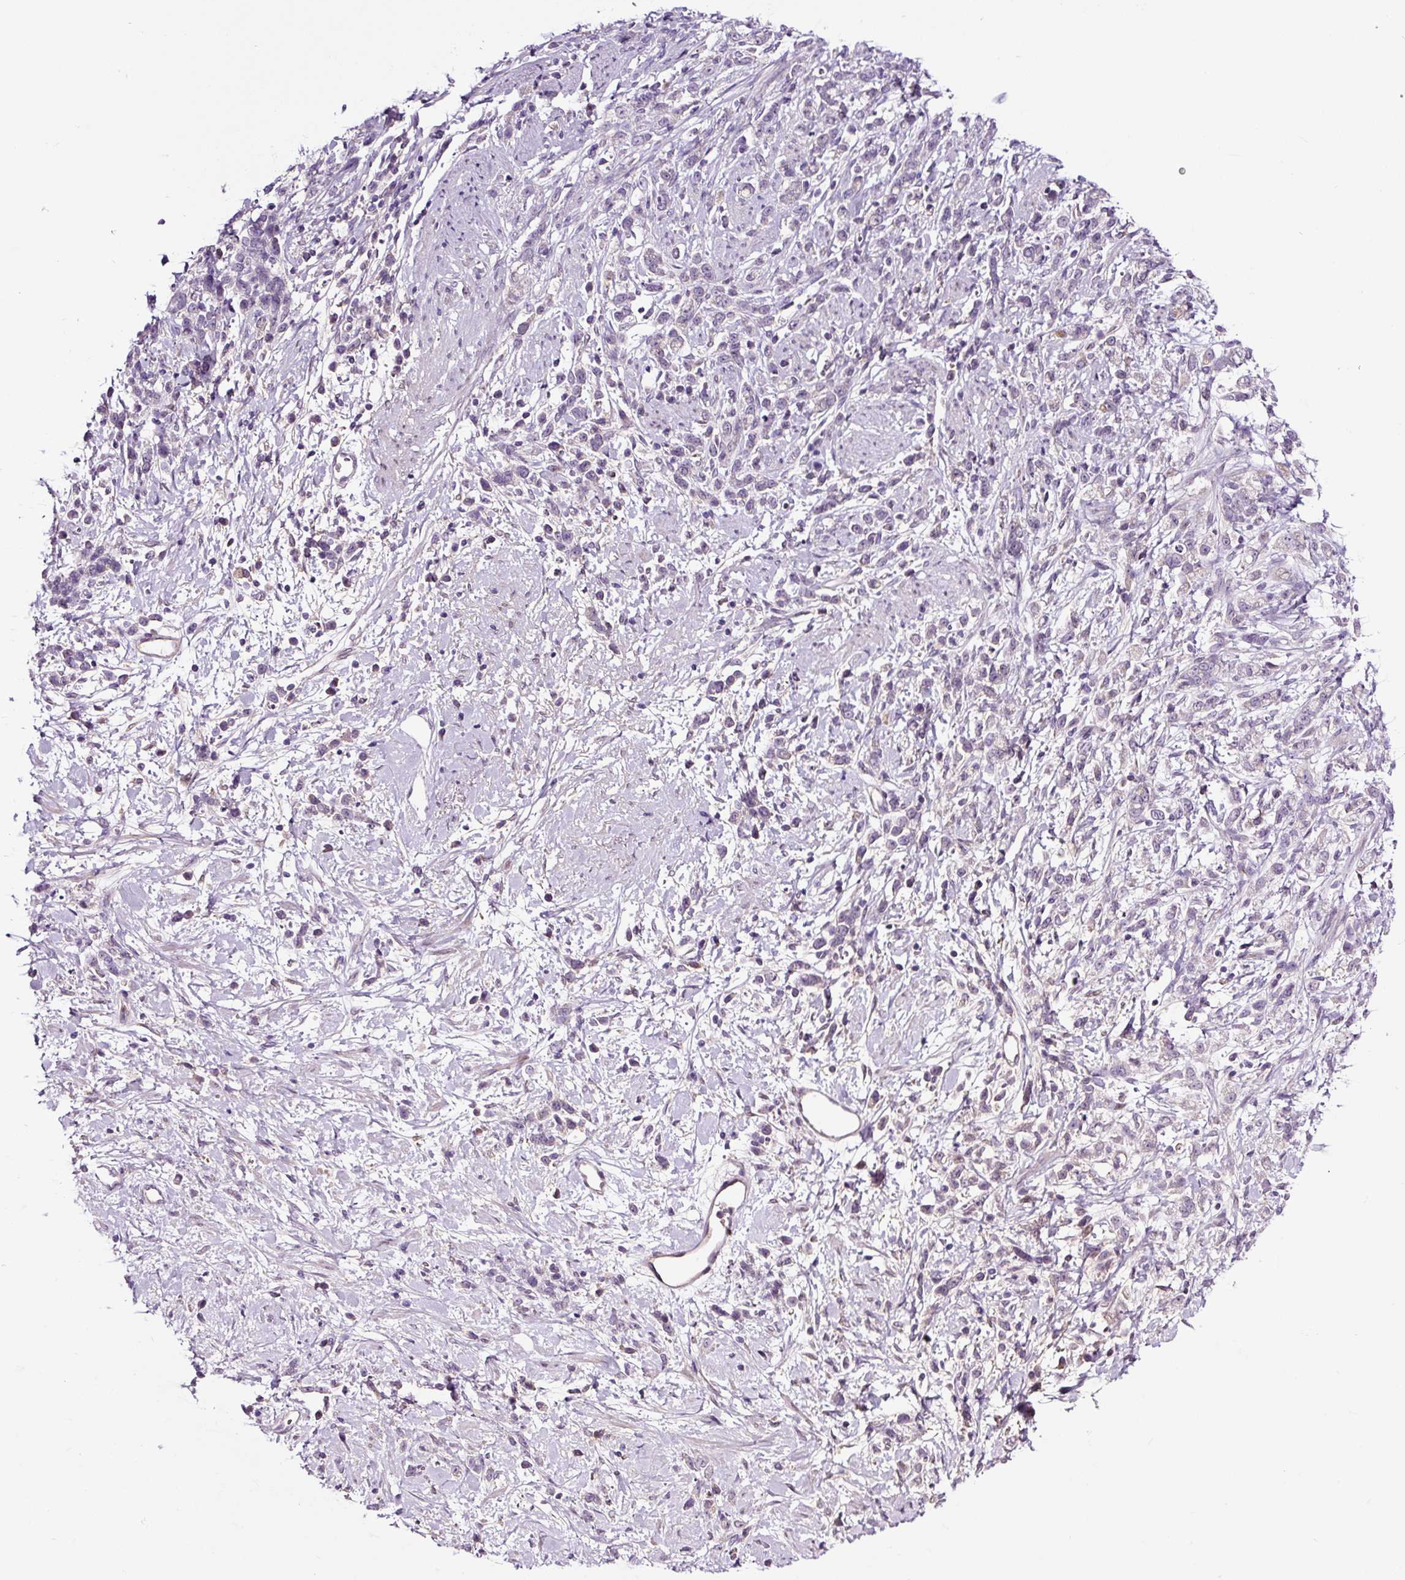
{"staining": {"intensity": "negative", "quantity": "none", "location": "none"}, "tissue": "stomach cancer", "cell_type": "Tumor cells", "image_type": "cancer", "snomed": [{"axis": "morphology", "description": "Adenocarcinoma, NOS"}, {"axis": "topography", "description": "Stomach"}], "caption": "An IHC image of stomach cancer (adenocarcinoma) is shown. There is no staining in tumor cells of stomach cancer (adenocarcinoma).", "gene": "LRRC24", "patient": {"sex": "female", "age": 60}}